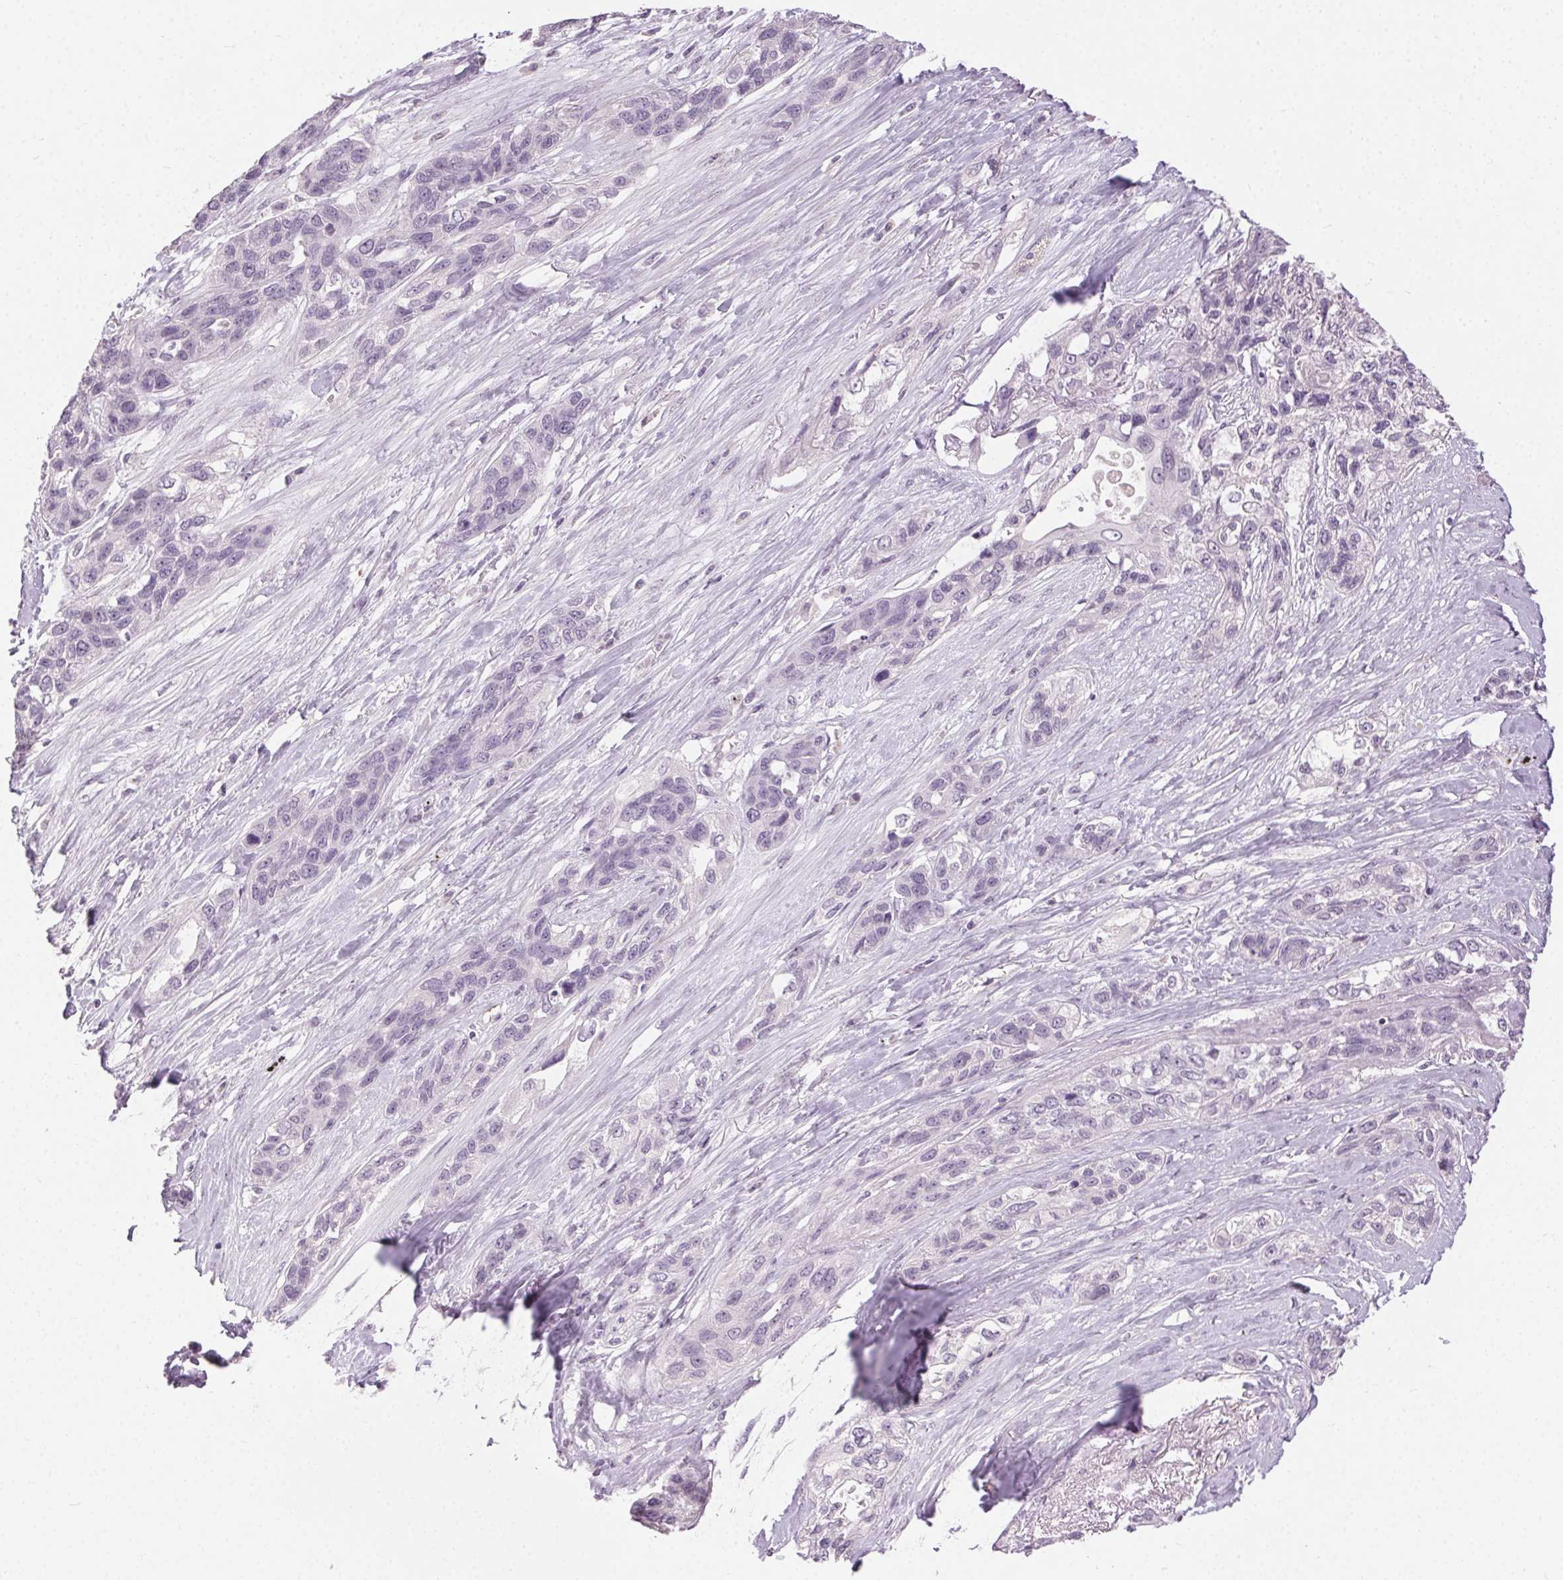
{"staining": {"intensity": "negative", "quantity": "none", "location": "none"}, "tissue": "lung cancer", "cell_type": "Tumor cells", "image_type": "cancer", "snomed": [{"axis": "morphology", "description": "Squamous cell carcinoma, NOS"}, {"axis": "topography", "description": "Lung"}], "caption": "DAB immunohistochemical staining of lung cancer reveals no significant positivity in tumor cells.", "gene": "CLTRN", "patient": {"sex": "female", "age": 70}}